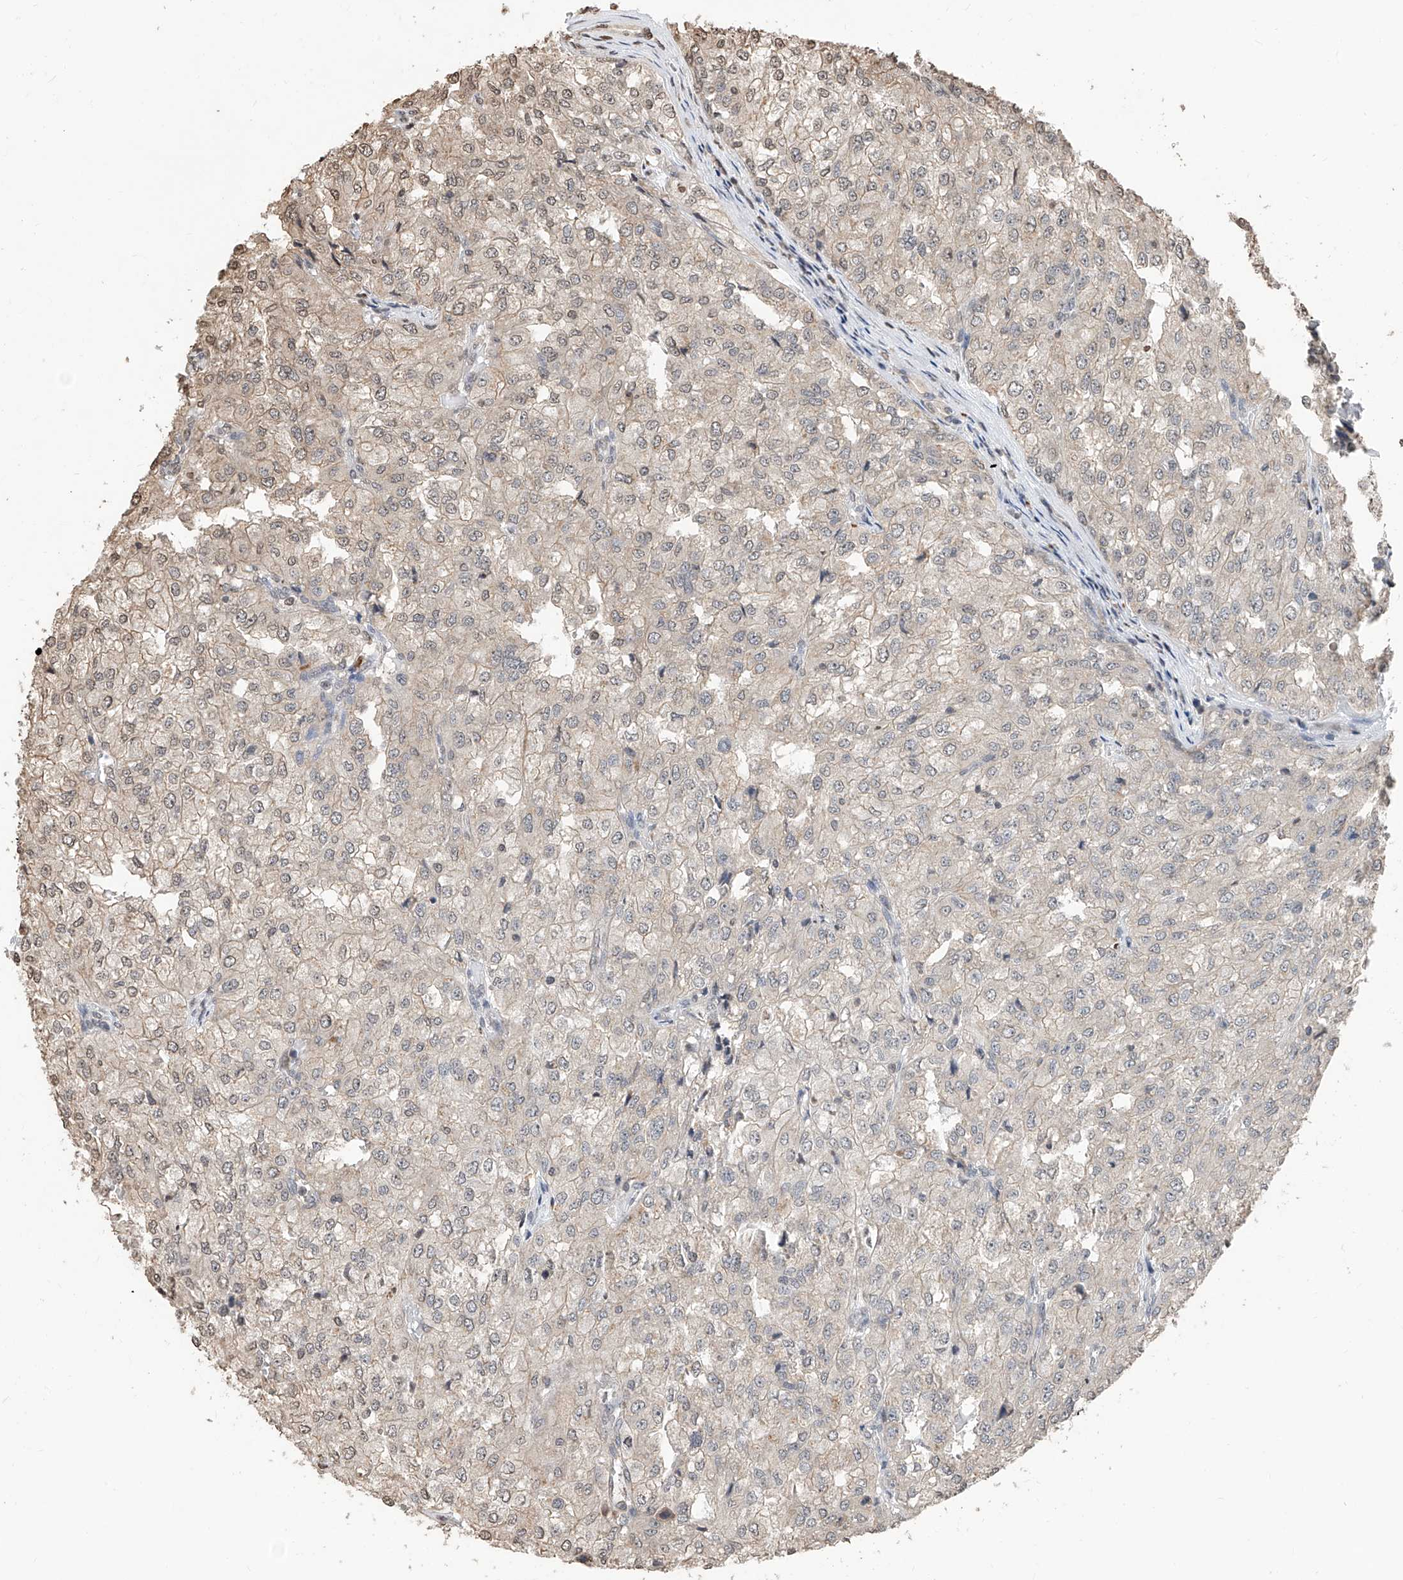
{"staining": {"intensity": "weak", "quantity": "<25%", "location": "nuclear"}, "tissue": "renal cancer", "cell_type": "Tumor cells", "image_type": "cancer", "snomed": [{"axis": "morphology", "description": "Adenocarcinoma, NOS"}, {"axis": "topography", "description": "Kidney"}], "caption": "Immunohistochemistry histopathology image of neoplastic tissue: renal adenocarcinoma stained with DAB exhibits no significant protein staining in tumor cells. (Stains: DAB IHC with hematoxylin counter stain, Microscopy: brightfield microscopy at high magnification).", "gene": "RP9", "patient": {"sex": "female", "age": 54}}